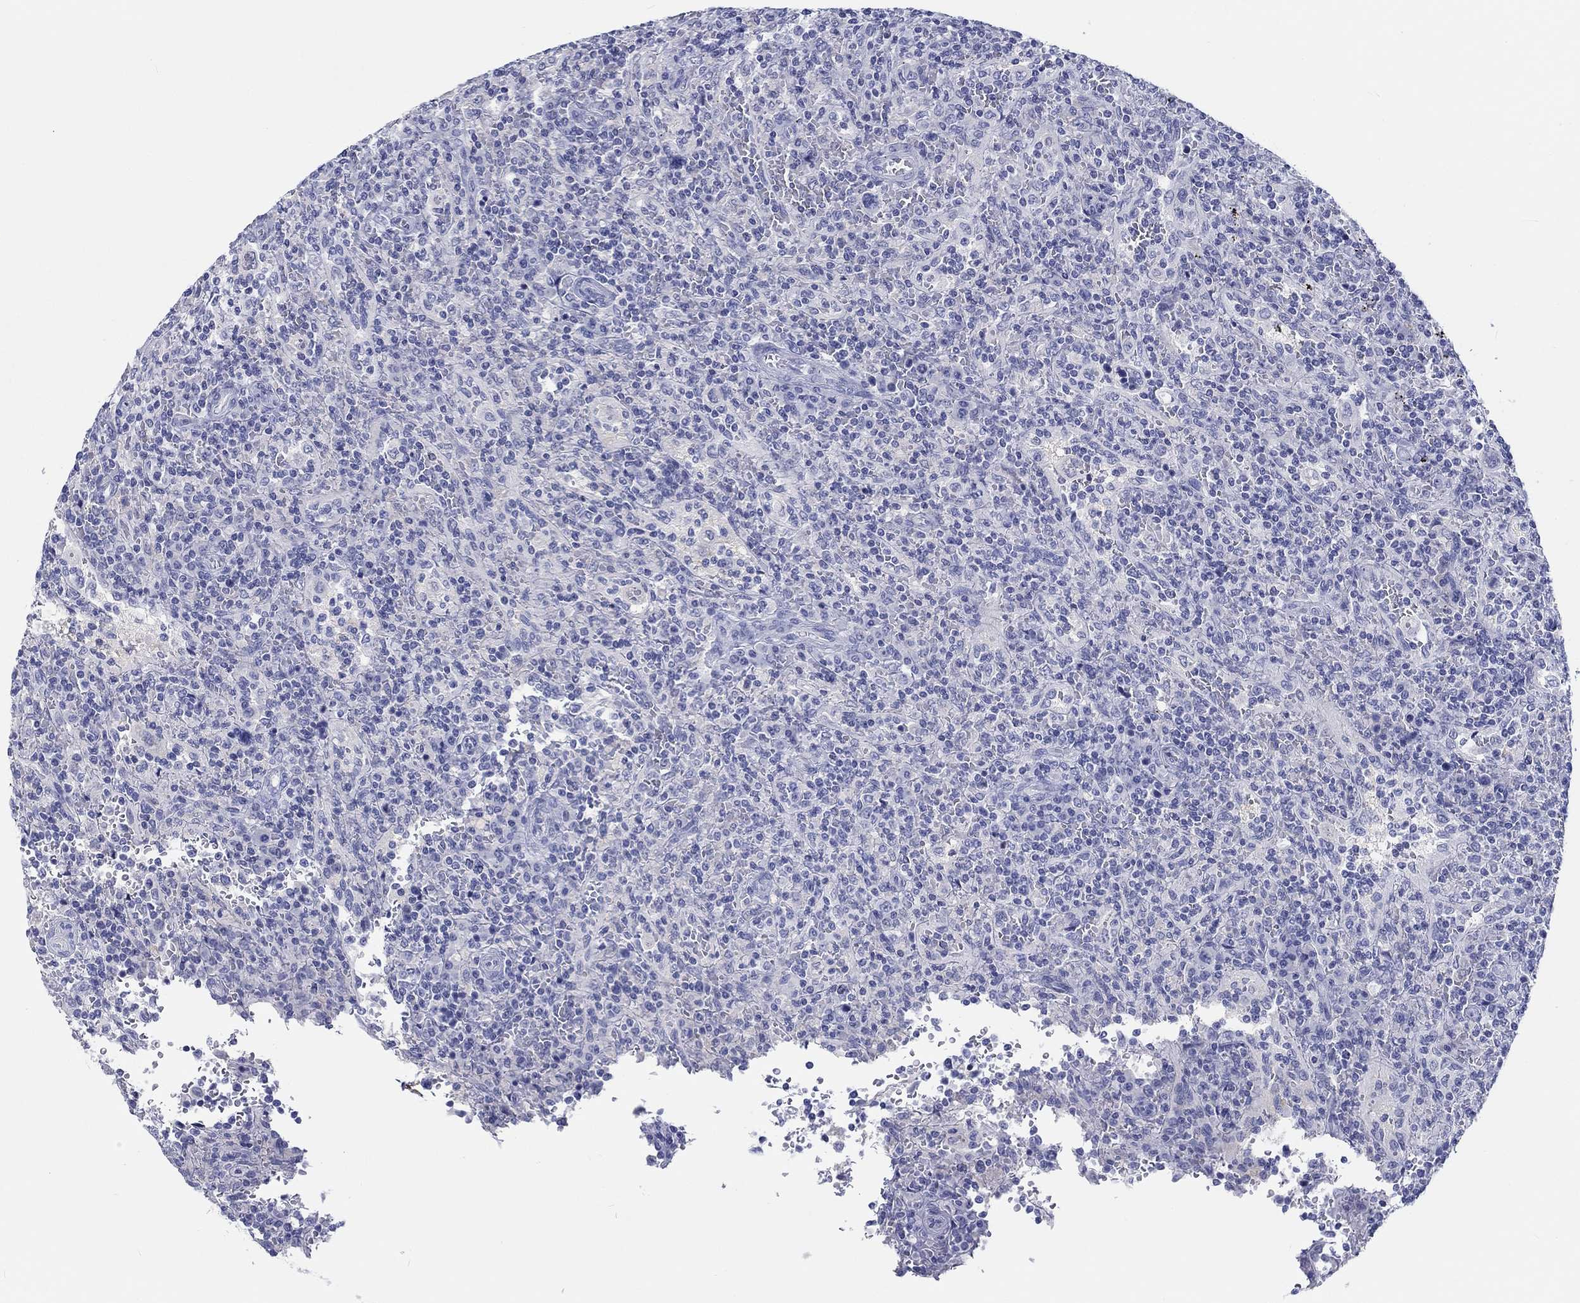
{"staining": {"intensity": "negative", "quantity": "none", "location": "none"}, "tissue": "lymphoma", "cell_type": "Tumor cells", "image_type": "cancer", "snomed": [{"axis": "morphology", "description": "Malignant lymphoma, non-Hodgkin's type, Low grade"}, {"axis": "topography", "description": "Spleen"}], "caption": "This is an IHC photomicrograph of human lymphoma. There is no positivity in tumor cells.", "gene": "H1-1", "patient": {"sex": "male", "age": 62}}